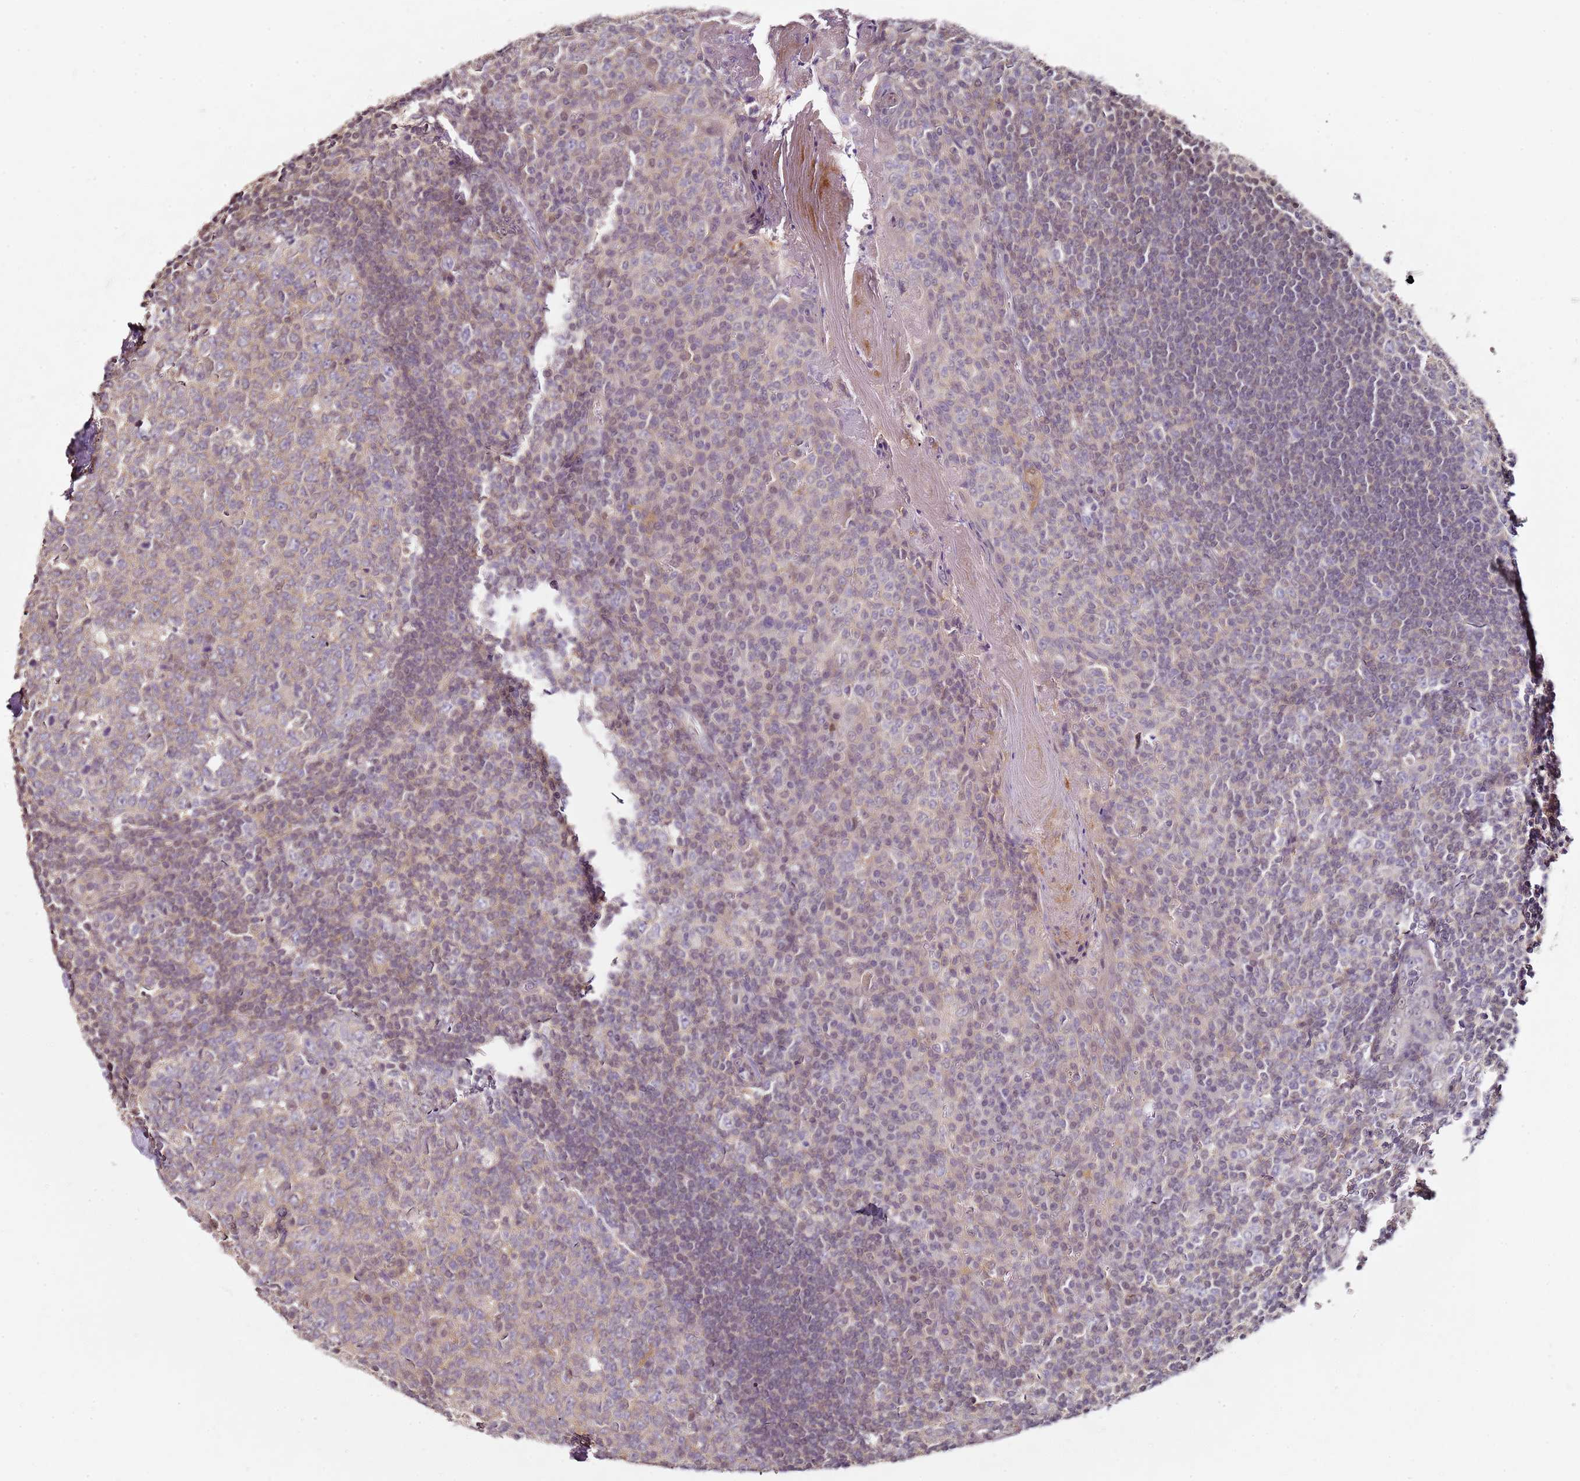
{"staining": {"intensity": "weak", "quantity": "<25%", "location": "cytoplasmic/membranous"}, "tissue": "tonsil", "cell_type": "Germinal center cells", "image_type": "normal", "snomed": [{"axis": "morphology", "description": "Normal tissue, NOS"}, {"axis": "topography", "description": "Tonsil"}], "caption": "DAB (3,3'-diaminobenzidine) immunohistochemical staining of normal tonsil demonstrates no significant positivity in germinal center cells. The staining was performed using DAB (3,3'-diaminobenzidine) to visualize the protein expression in brown, while the nuclei were stained in blue with hematoxylin (Magnification: 20x).", "gene": "MDH1", "patient": {"sex": "male", "age": 27}}